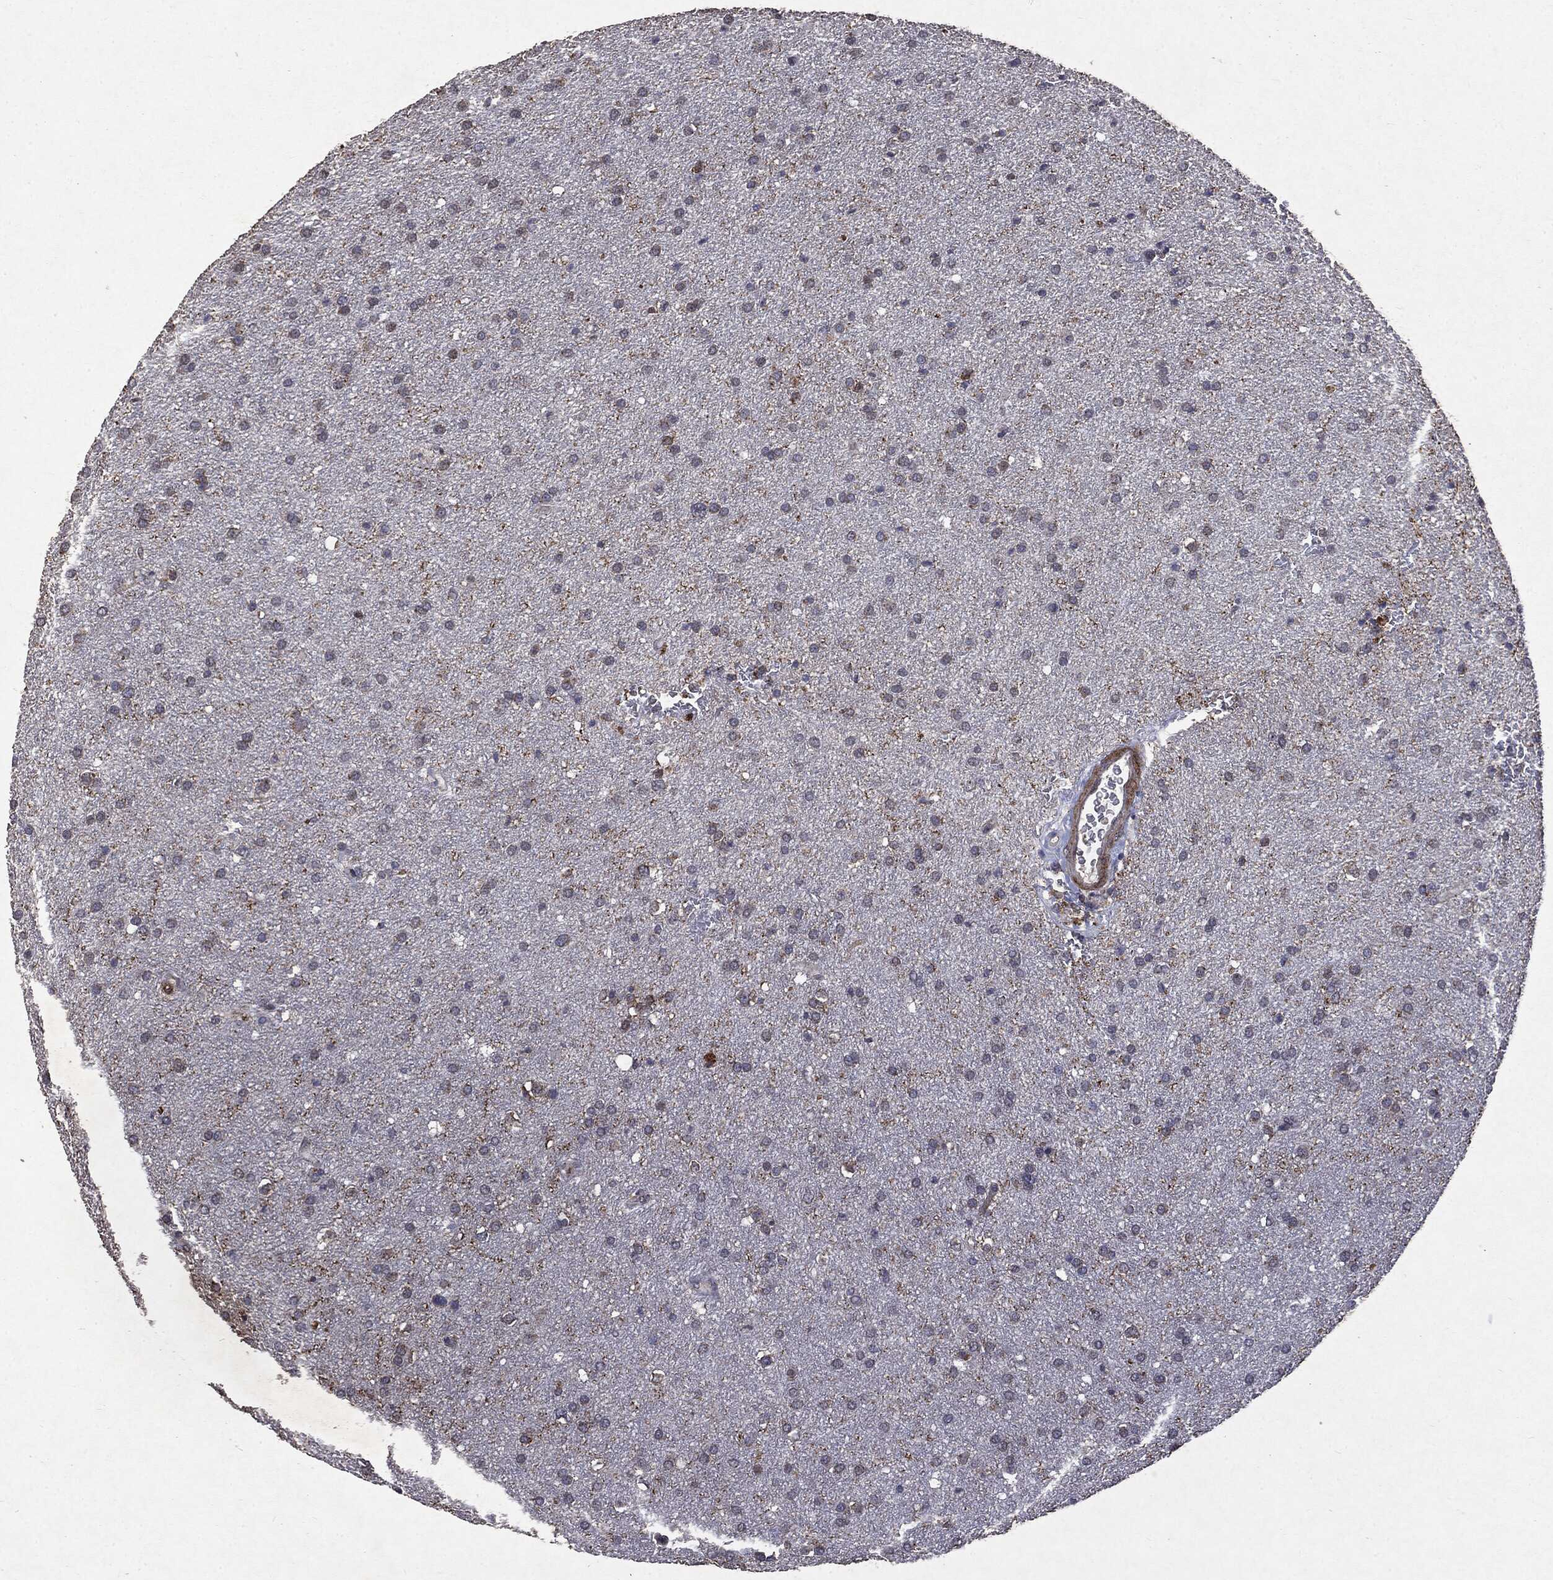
{"staining": {"intensity": "negative", "quantity": "none", "location": "none"}, "tissue": "glioma", "cell_type": "Tumor cells", "image_type": "cancer", "snomed": [{"axis": "morphology", "description": "Glioma, malignant, Low grade"}, {"axis": "topography", "description": "Brain"}], "caption": "Malignant low-grade glioma was stained to show a protein in brown. There is no significant positivity in tumor cells.", "gene": "PTEN", "patient": {"sex": "female", "age": 37}}